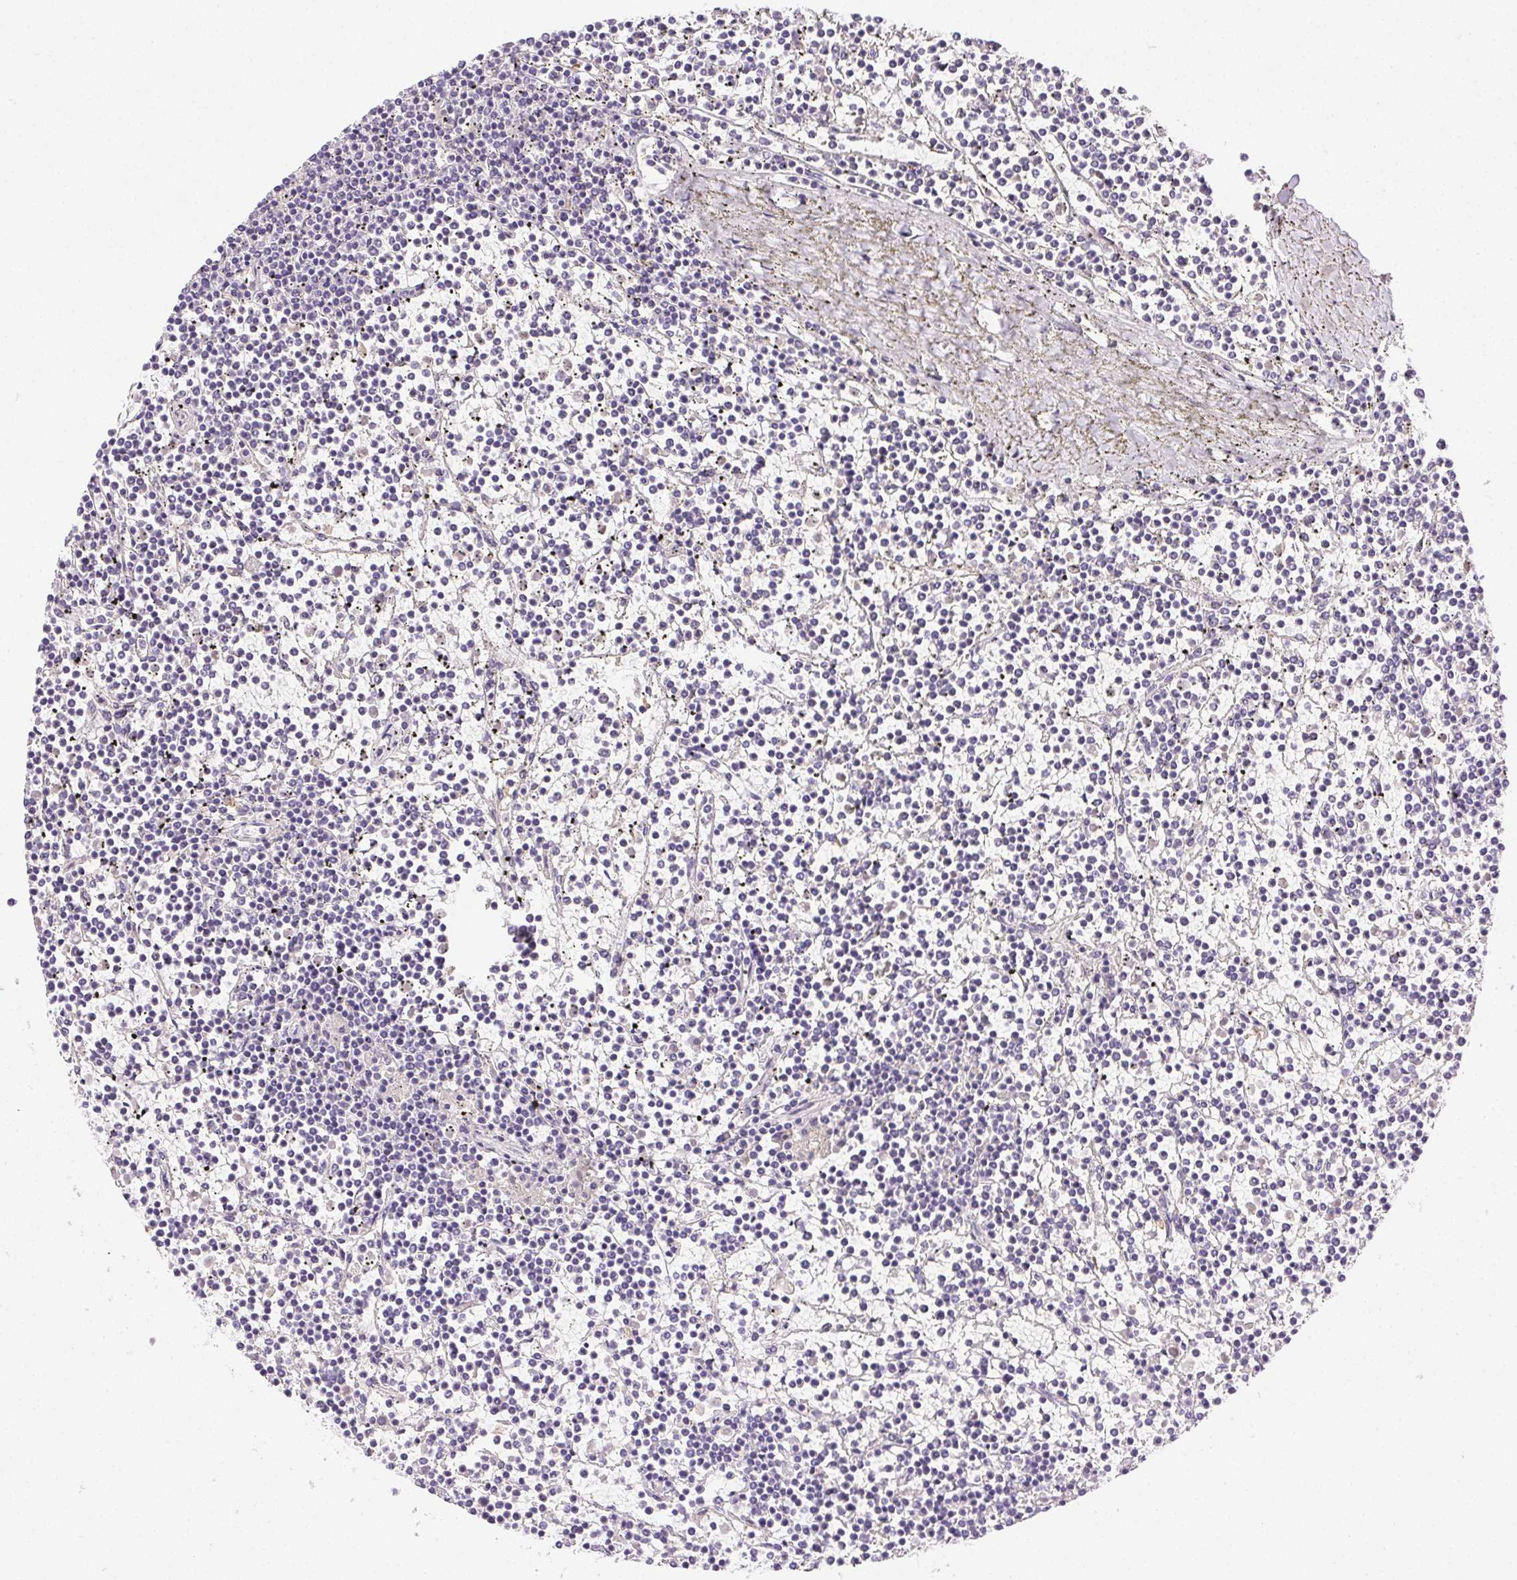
{"staining": {"intensity": "negative", "quantity": "none", "location": "none"}, "tissue": "lymphoma", "cell_type": "Tumor cells", "image_type": "cancer", "snomed": [{"axis": "morphology", "description": "Malignant lymphoma, non-Hodgkin's type, Low grade"}, {"axis": "topography", "description": "Spleen"}], "caption": "A high-resolution image shows immunohistochemistry staining of lymphoma, which displays no significant expression in tumor cells. (DAB immunohistochemistry (IHC) with hematoxylin counter stain).", "gene": "BPIFB2", "patient": {"sex": "female", "age": 19}}